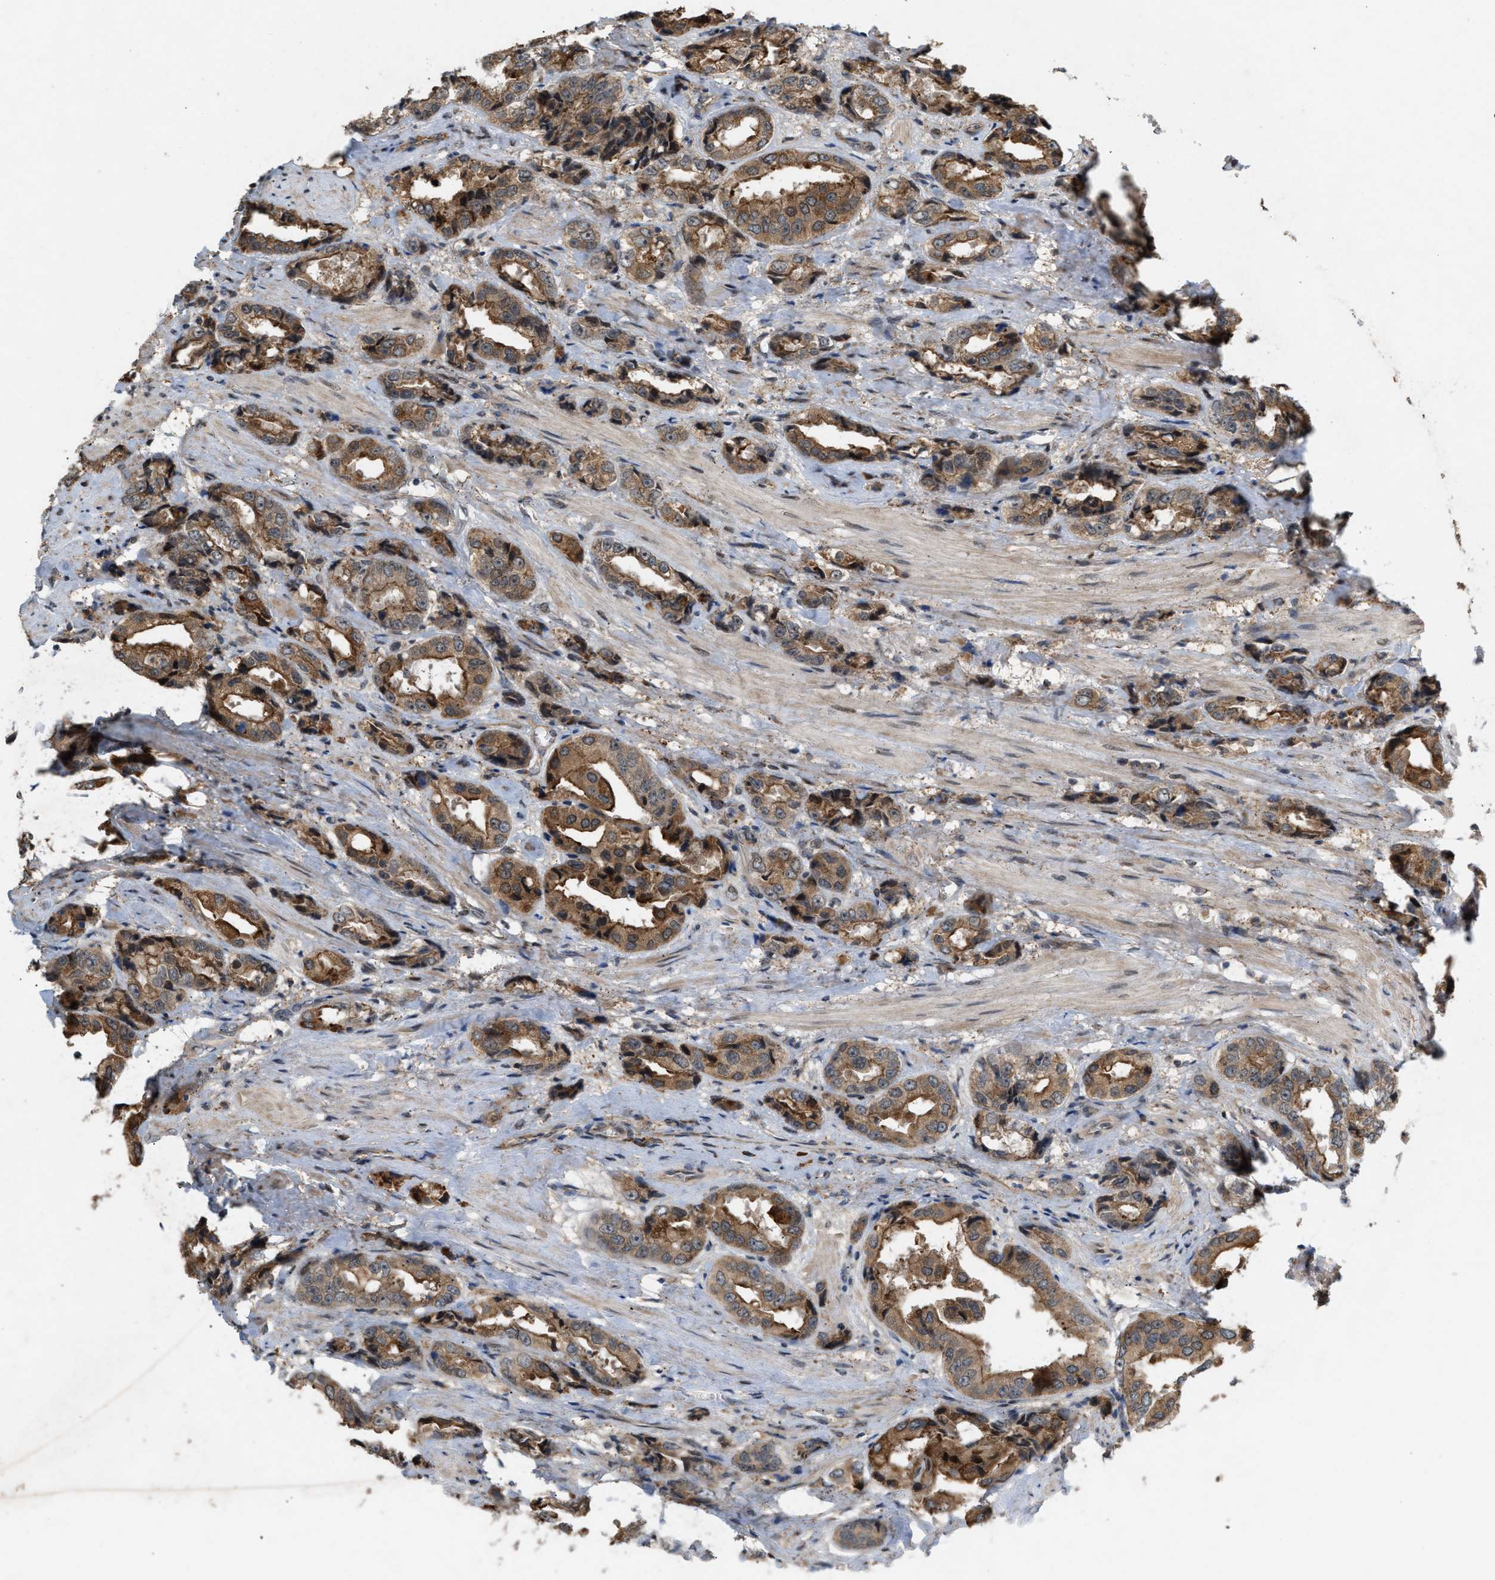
{"staining": {"intensity": "moderate", "quantity": ">75%", "location": "cytoplasmic/membranous"}, "tissue": "prostate cancer", "cell_type": "Tumor cells", "image_type": "cancer", "snomed": [{"axis": "morphology", "description": "Adenocarcinoma, High grade"}, {"axis": "topography", "description": "Prostate"}], "caption": "Human prostate adenocarcinoma (high-grade) stained with a protein marker demonstrates moderate staining in tumor cells.", "gene": "MFSD6", "patient": {"sex": "male", "age": 61}}